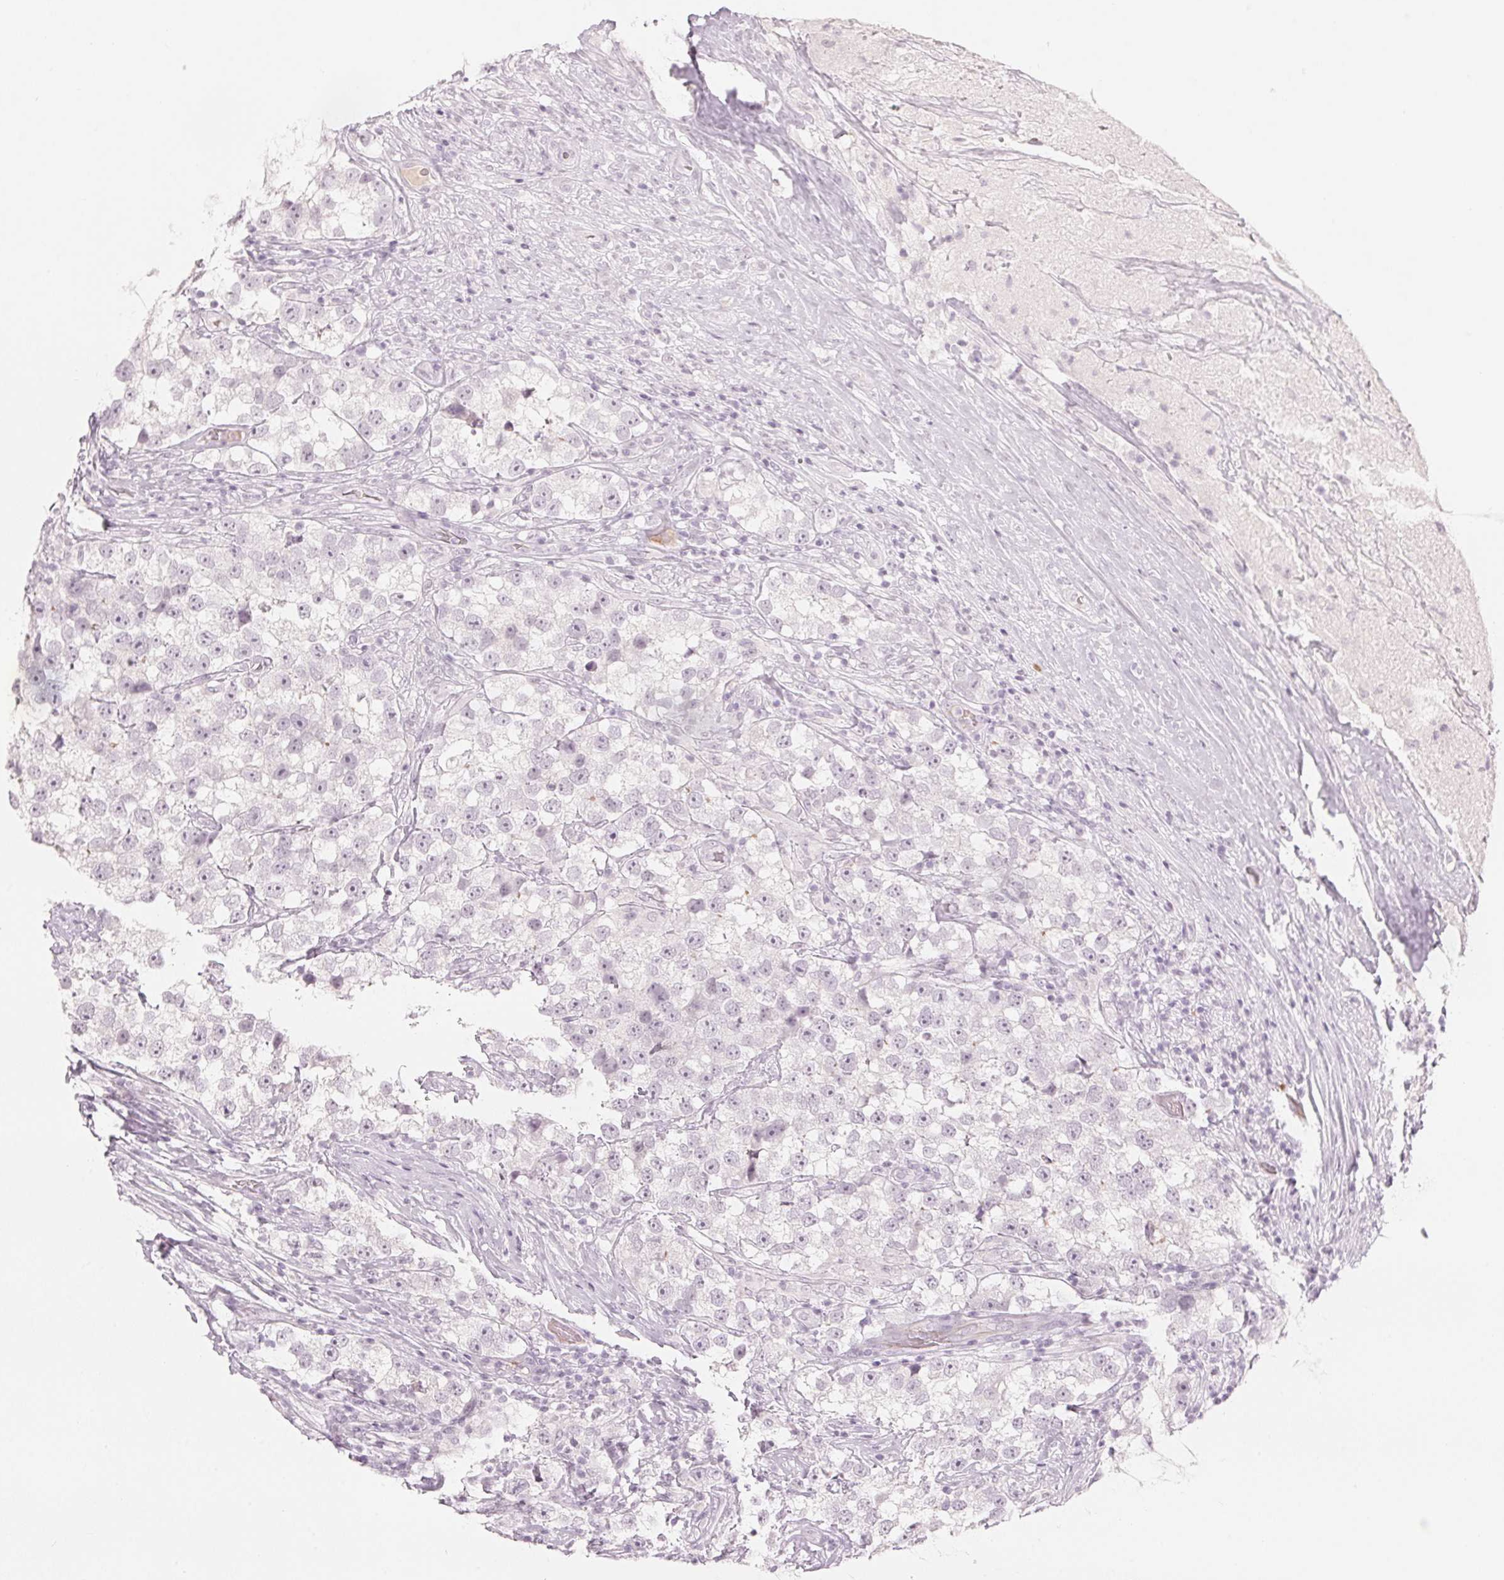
{"staining": {"intensity": "negative", "quantity": "none", "location": "none"}, "tissue": "testis cancer", "cell_type": "Tumor cells", "image_type": "cancer", "snomed": [{"axis": "morphology", "description": "Seminoma, NOS"}, {"axis": "topography", "description": "Testis"}], "caption": "Tumor cells show no significant protein expression in testis seminoma.", "gene": "SCTR", "patient": {"sex": "male", "age": 46}}